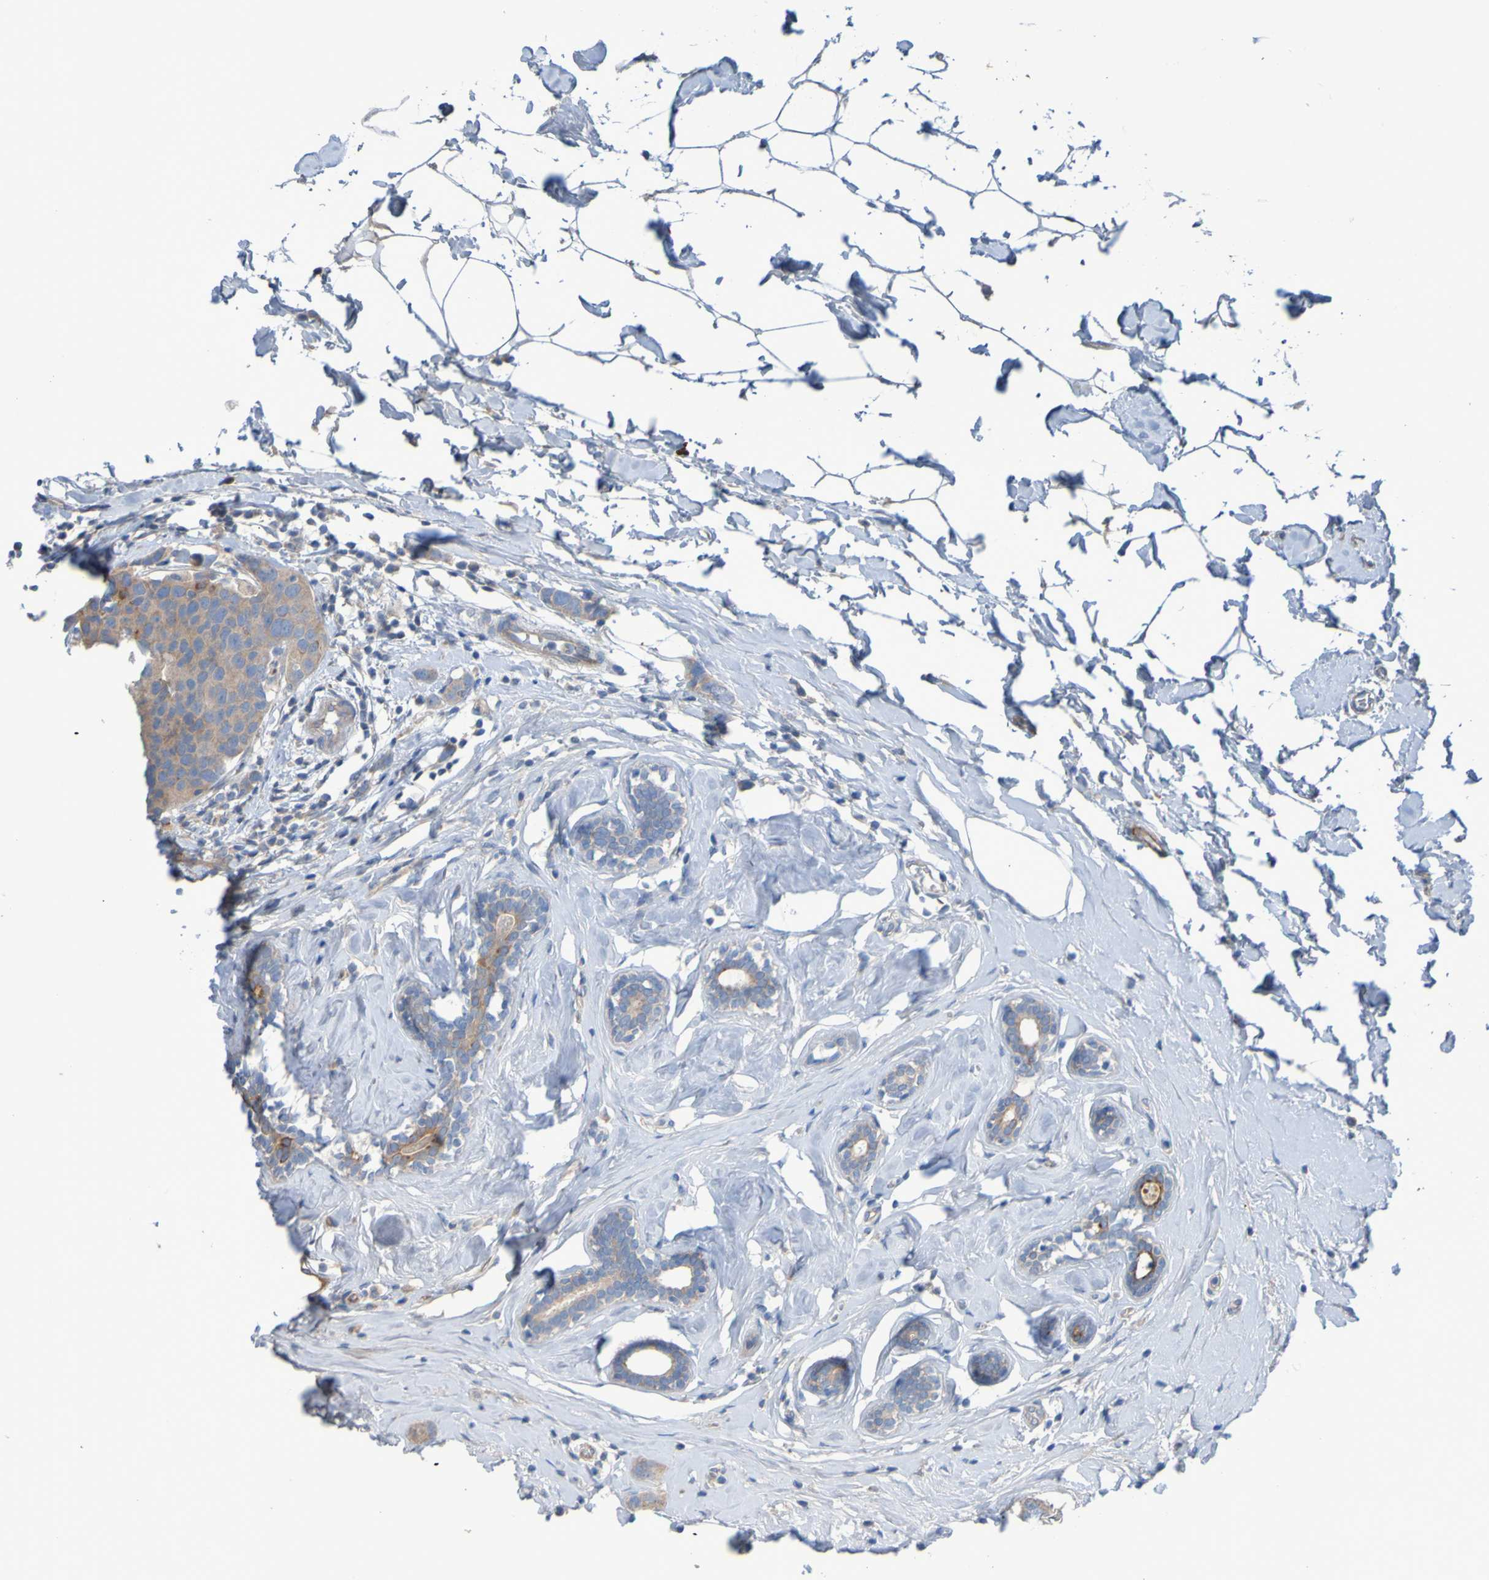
{"staining": {"intensity": "moderate", "quantity": ">75%", "location": "cytoplasmic/membranous"}, "tissue": "breast cancer", "cell_type": "Tumor cells", "image_type": "cancer", "snomed": [{"axis": "morphology", "description": "Normal tissue, NOS"}, {"axis": "morphology", "description": "Duct carcinoma"}, {"axis": "topography", "description": "Breast"}], "caption": "The photomicrograph displays a brown stain indicating the presence of a protein in the cytoplasmic/membranous of tumor cells in breast invasive ductal carcinoma. The staining is performed using DAB (3,3'-diaminobenzidine) brown chromogen to label protein expression. The nuclei are counter-stained blue using hematoxylin.", "gene": "NPRL3", "patient": {"sex": "female", "age": 50}}